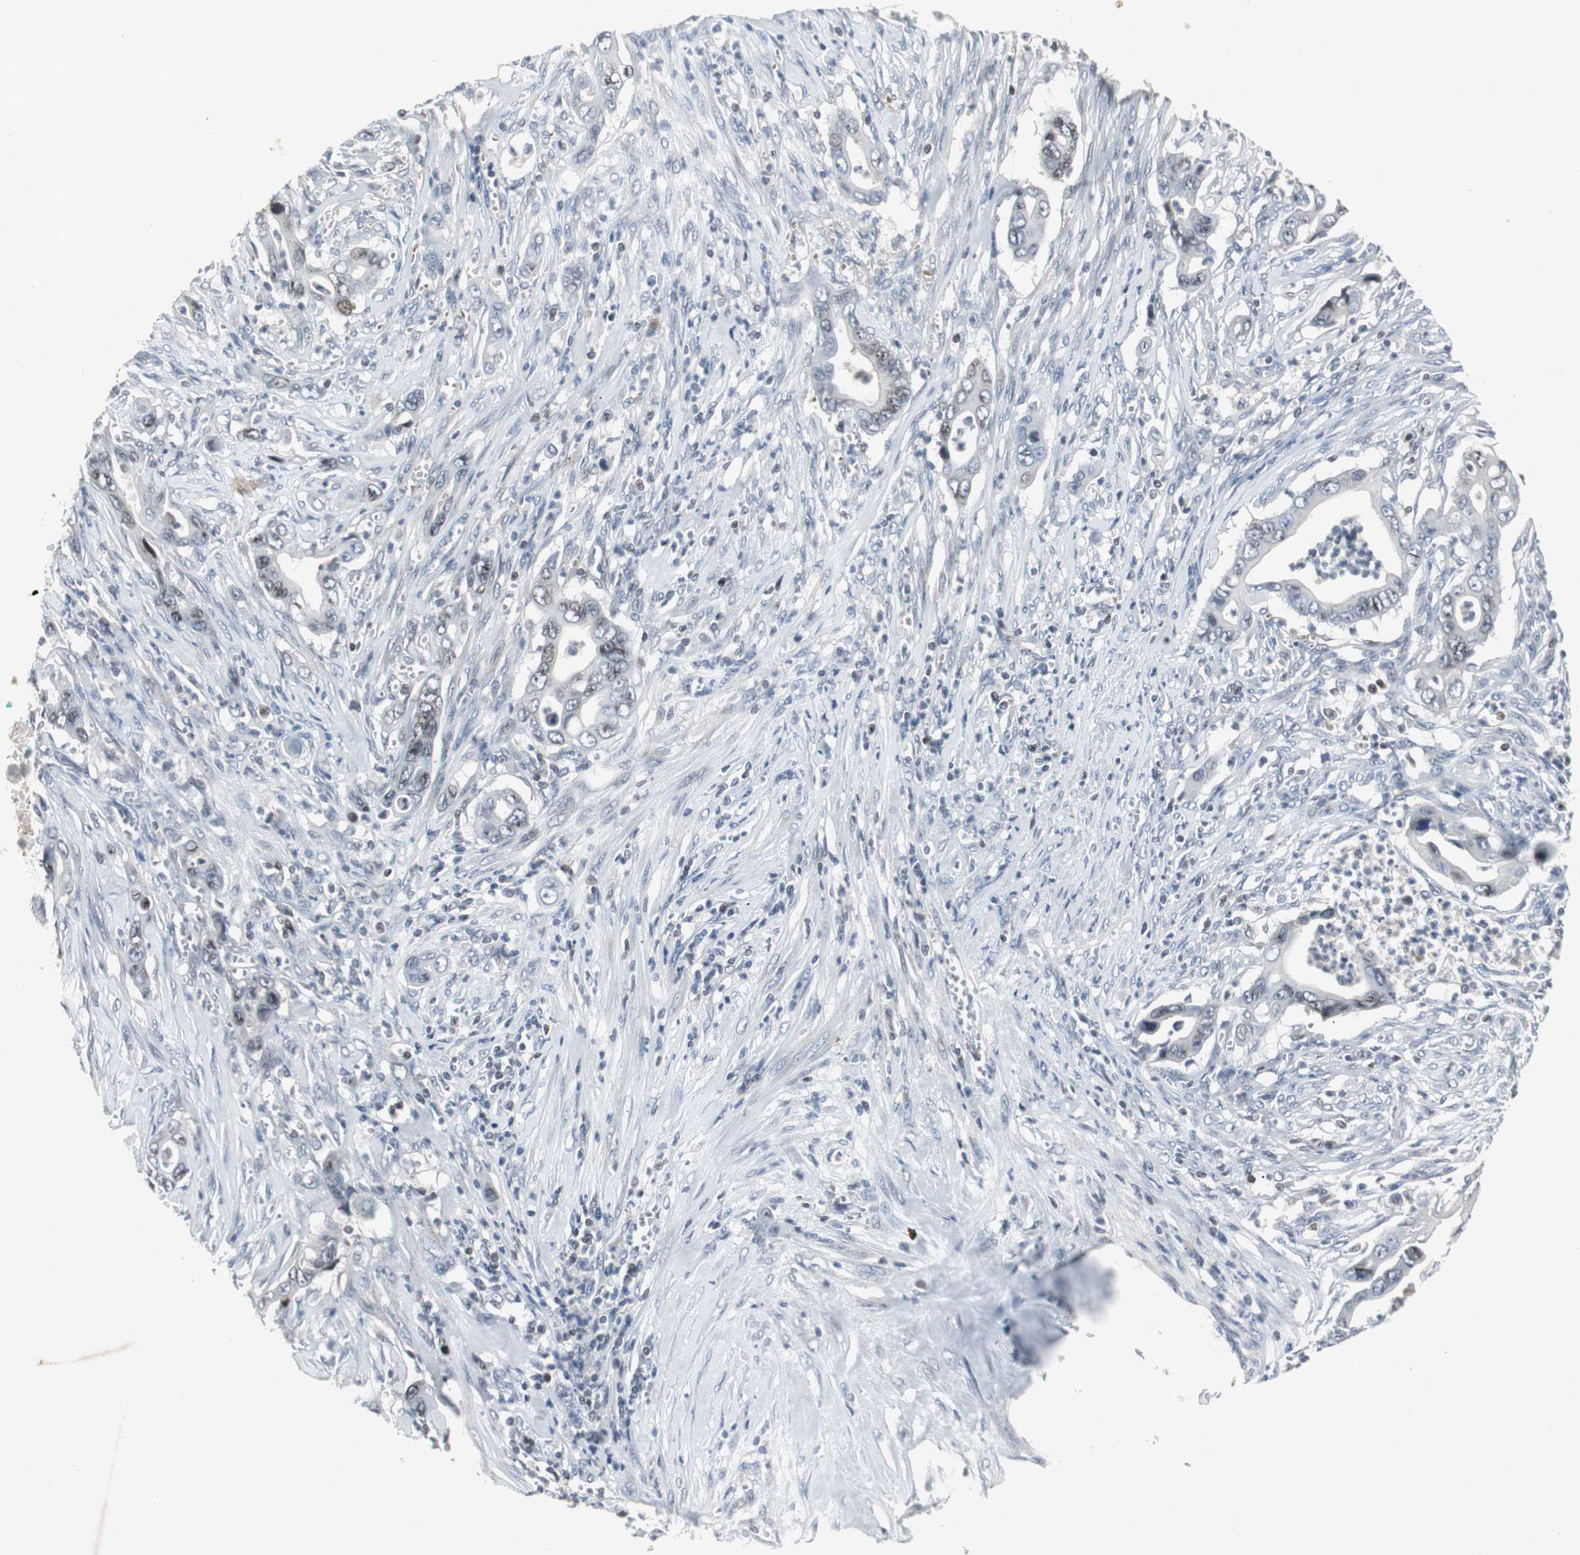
{"staining": {"intensity": "moderate", "quantity": "25%-75%", "location": "nuclear"}, "tissue": "pancreatic cancer", "cell_type": "Tumor cells", "image_type": "cancer", "snomed": [{"axis": "morphology", "description": "Adenocarcinoma, NOS"}, {"axis": "topography", "description": "Pancreas"}], "caption": "Immunohistochemical staining of human adenocarcinoma (pancreatic) shows medium levels of moderate nuclear protein expression in approximately 25%-75% of tumor cells. The protein is stained brown, and the nuclei are stained in blue (DAB (3,3'-diaminobenzidine) IHC with brightfield microscopy, high magnification).", "gene": "ZNF396", "patient": {"sex": "male", "age": 59}}